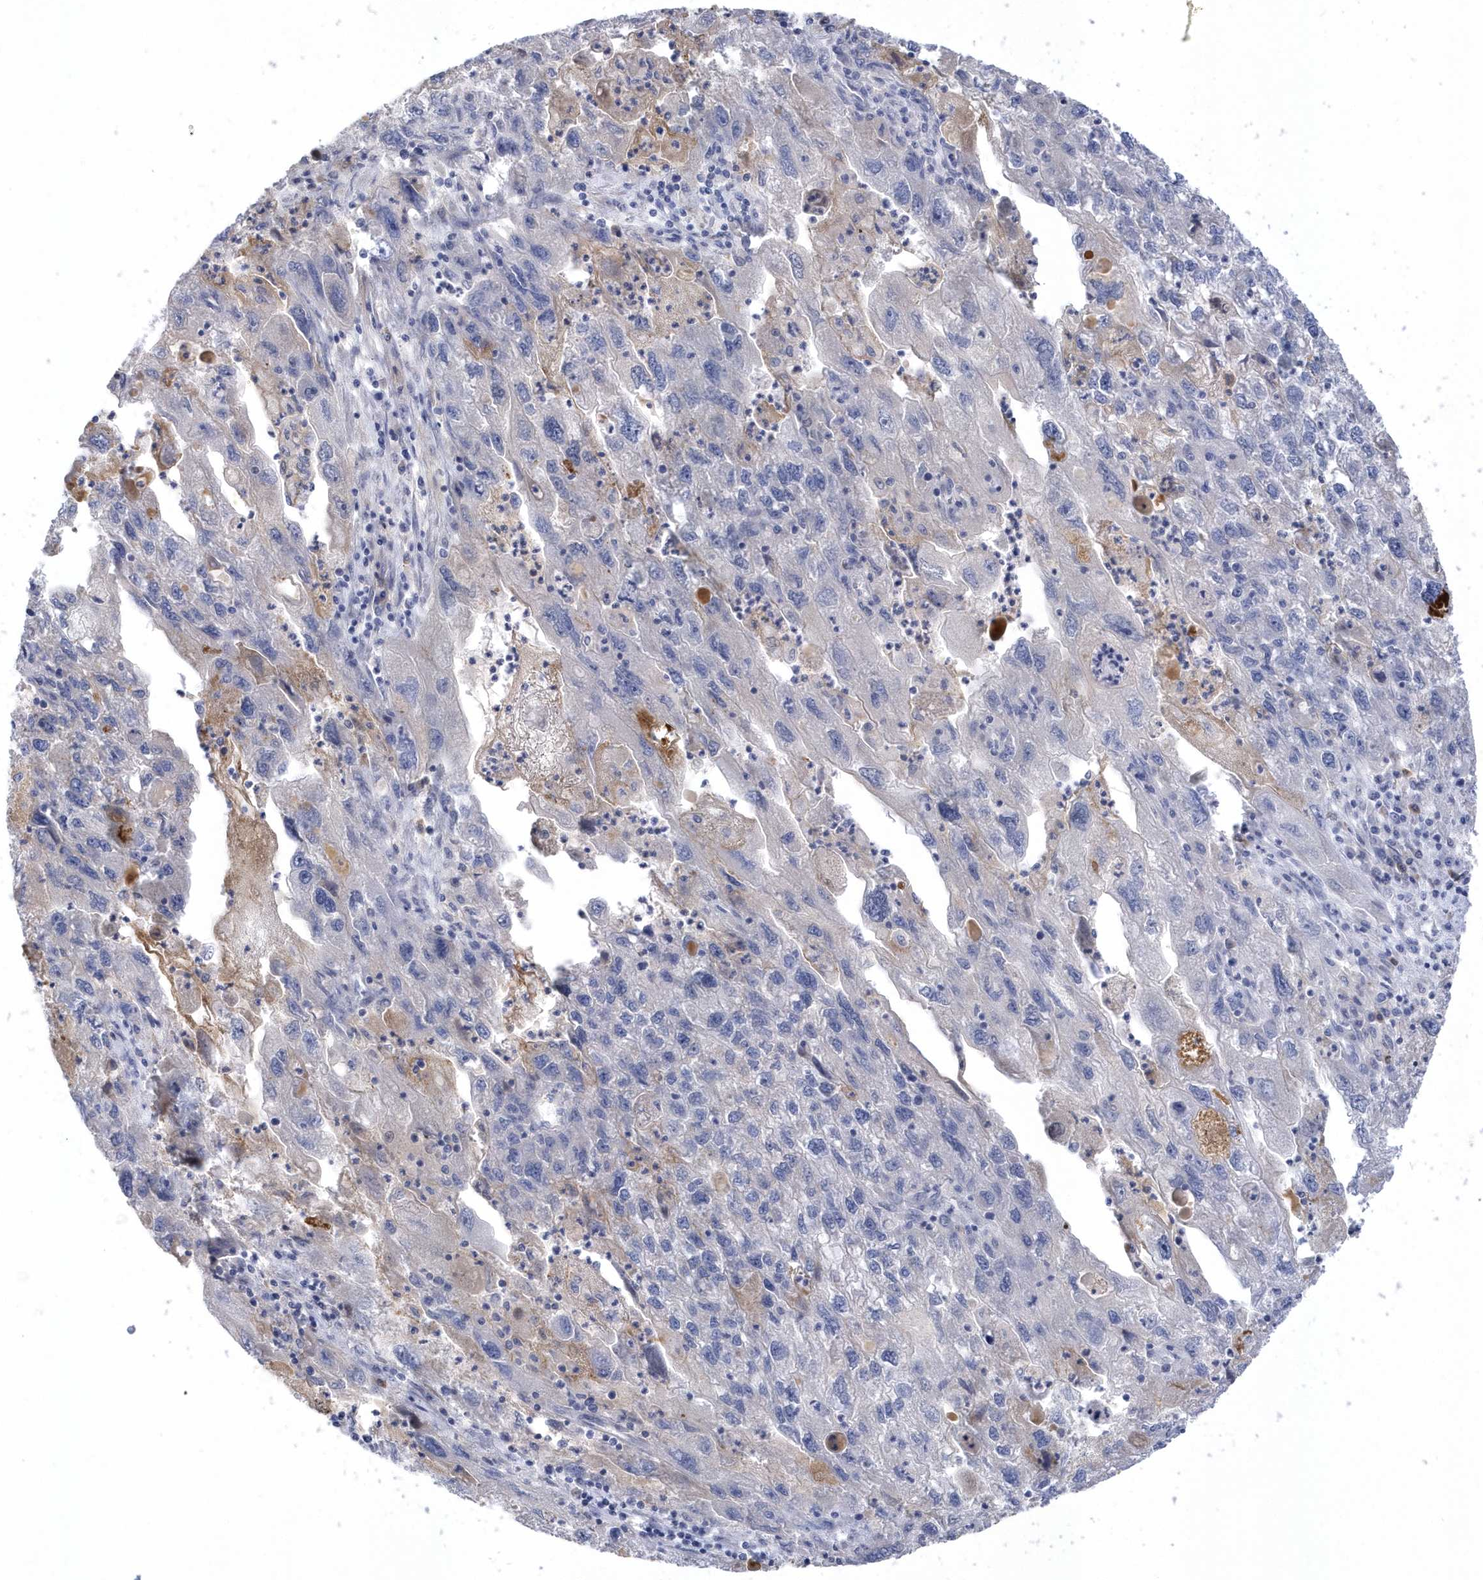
{"staining": {"intensity": "negative", "quantity": "none", "location": "none"}, "tissue": "endometrial cancer", "cell_type": "Tumor cells", "image_type": "cancer", "snomed": [{"axis": "morphology", "description": "Adenocarcinoma, NOS"}, {"axis": "topography", "description": "Endometrium"}], "caption": "The IHC micrograph has no significant positivity in tumor cells of endometrial adenocarcinoma tissue.", "gene": "SEMA3D", "patient": {"sex": "female", "age": 49}}